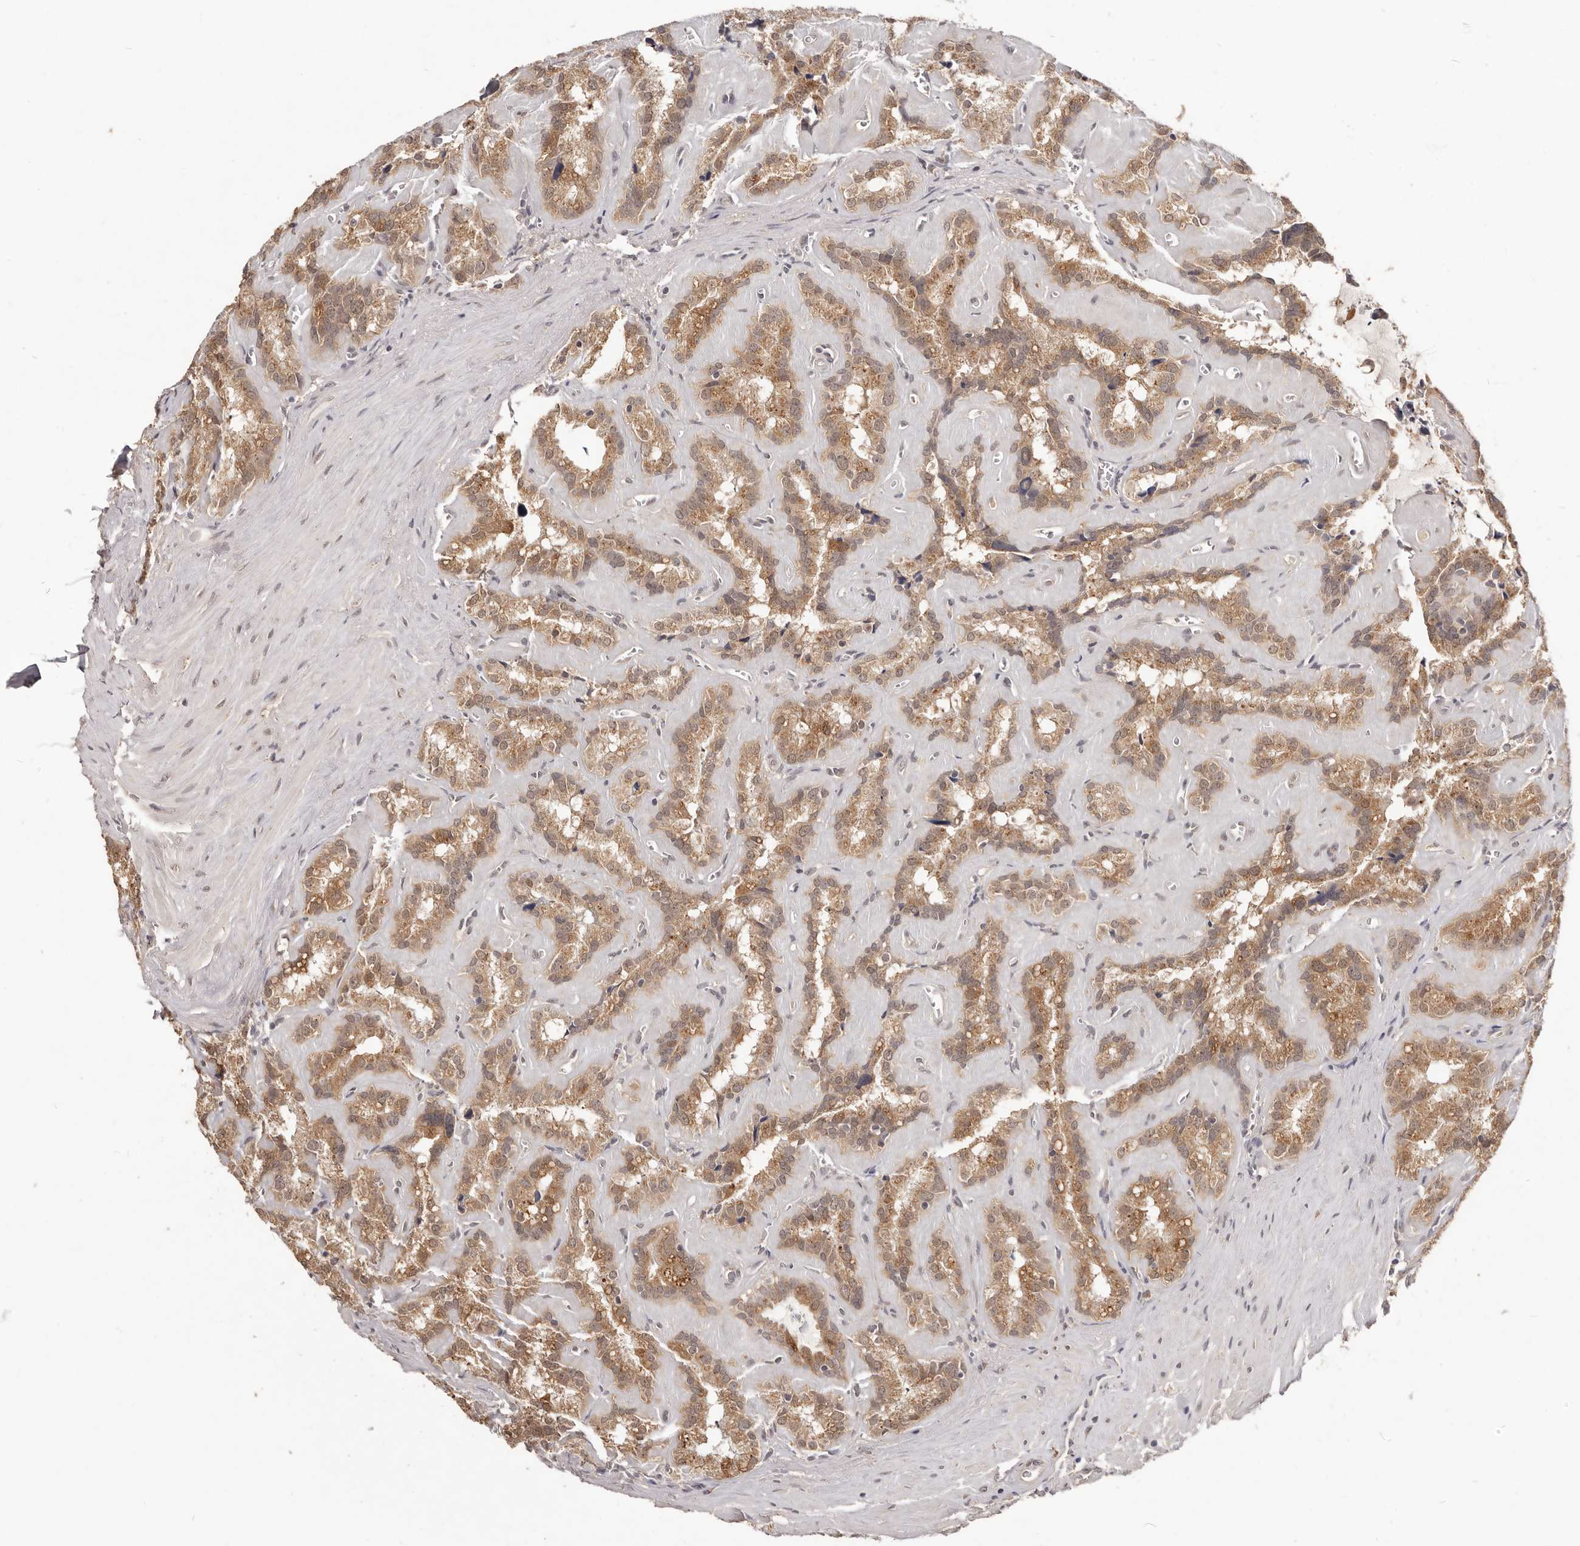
{"staining": {"intensity": "moderate", "quantity": ">75%", "location": "cytoplasmic/membranous"}, "tissue": "seminal vesicle", "cell_type": "Glandular cells", "image_type": "normal", "snomed": [{"axis": "morphology", "description": "Normal tissue, NOS"}, {"axis": "topography", "description": "Prostate"}, {"axis": "topography", "description": "Seminal veicle"}], "caption": "A high-resolution photomicrograph shows immunohistochemistry (IHC) staining of normal seminal vesicle, which reveals moderate cytoplasmic/membranous positivity in about >75% of glandular cells.", "gene": "TSPAN13", "patient": {"sex": "male", "age": 59}}